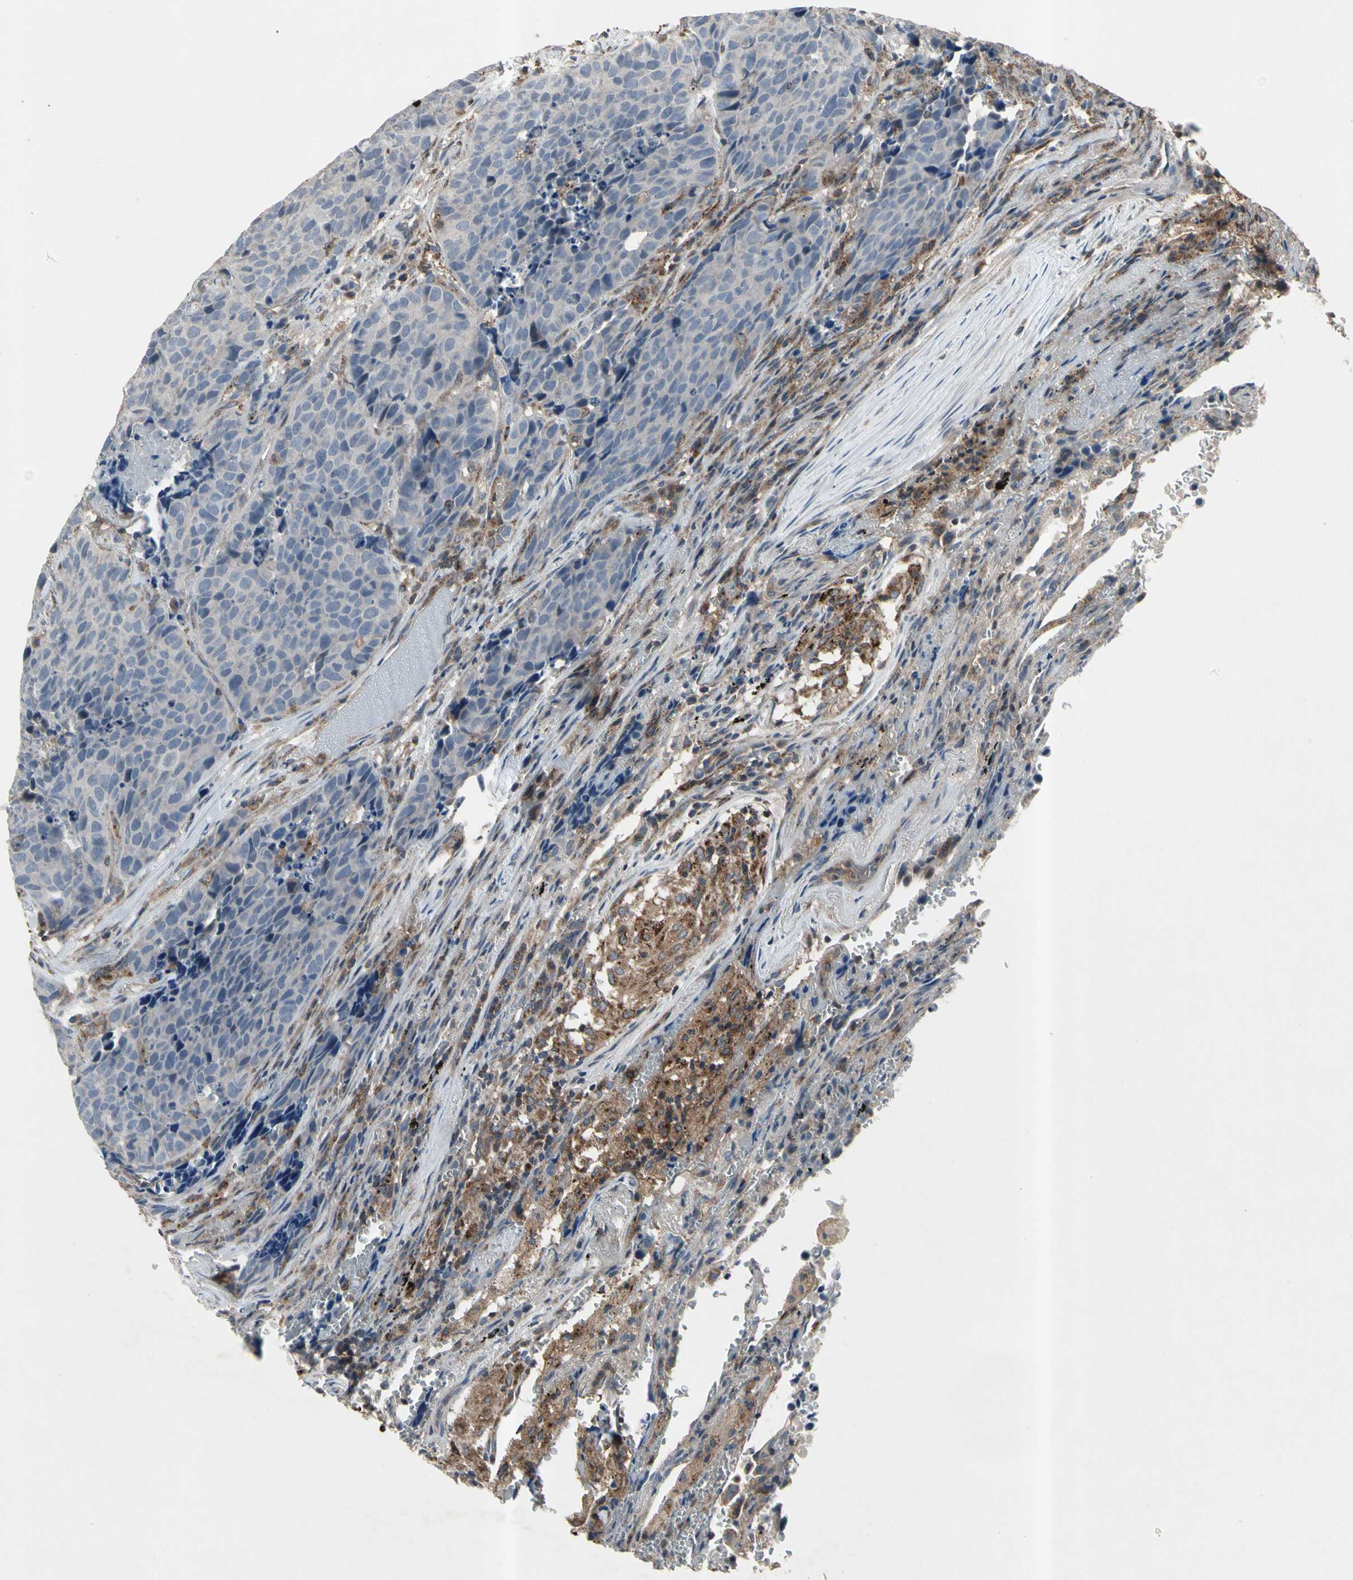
{"staining": {"intensity": "negative", "quantity": "none", "location": "none"}, "tissue": "carcinoid", "cell_type": "Tumor cells", "image_type": "cancer", "snomed": [{"axis": "morphology", "description": "Carcinoid, malignant, NOS"}, {"axis": "topography", "description": "Lung"}], "caption": "The photomicrograph reveals no staining of tumor cells in malignant carcinoid. (DAB (3,3'-diaminobenzidine) immunohistochemistry (IHC) visualized using brightfield microscopy, high magnification).", "gene": "NMI", "patient": {"sex": "male", "age": 60}}